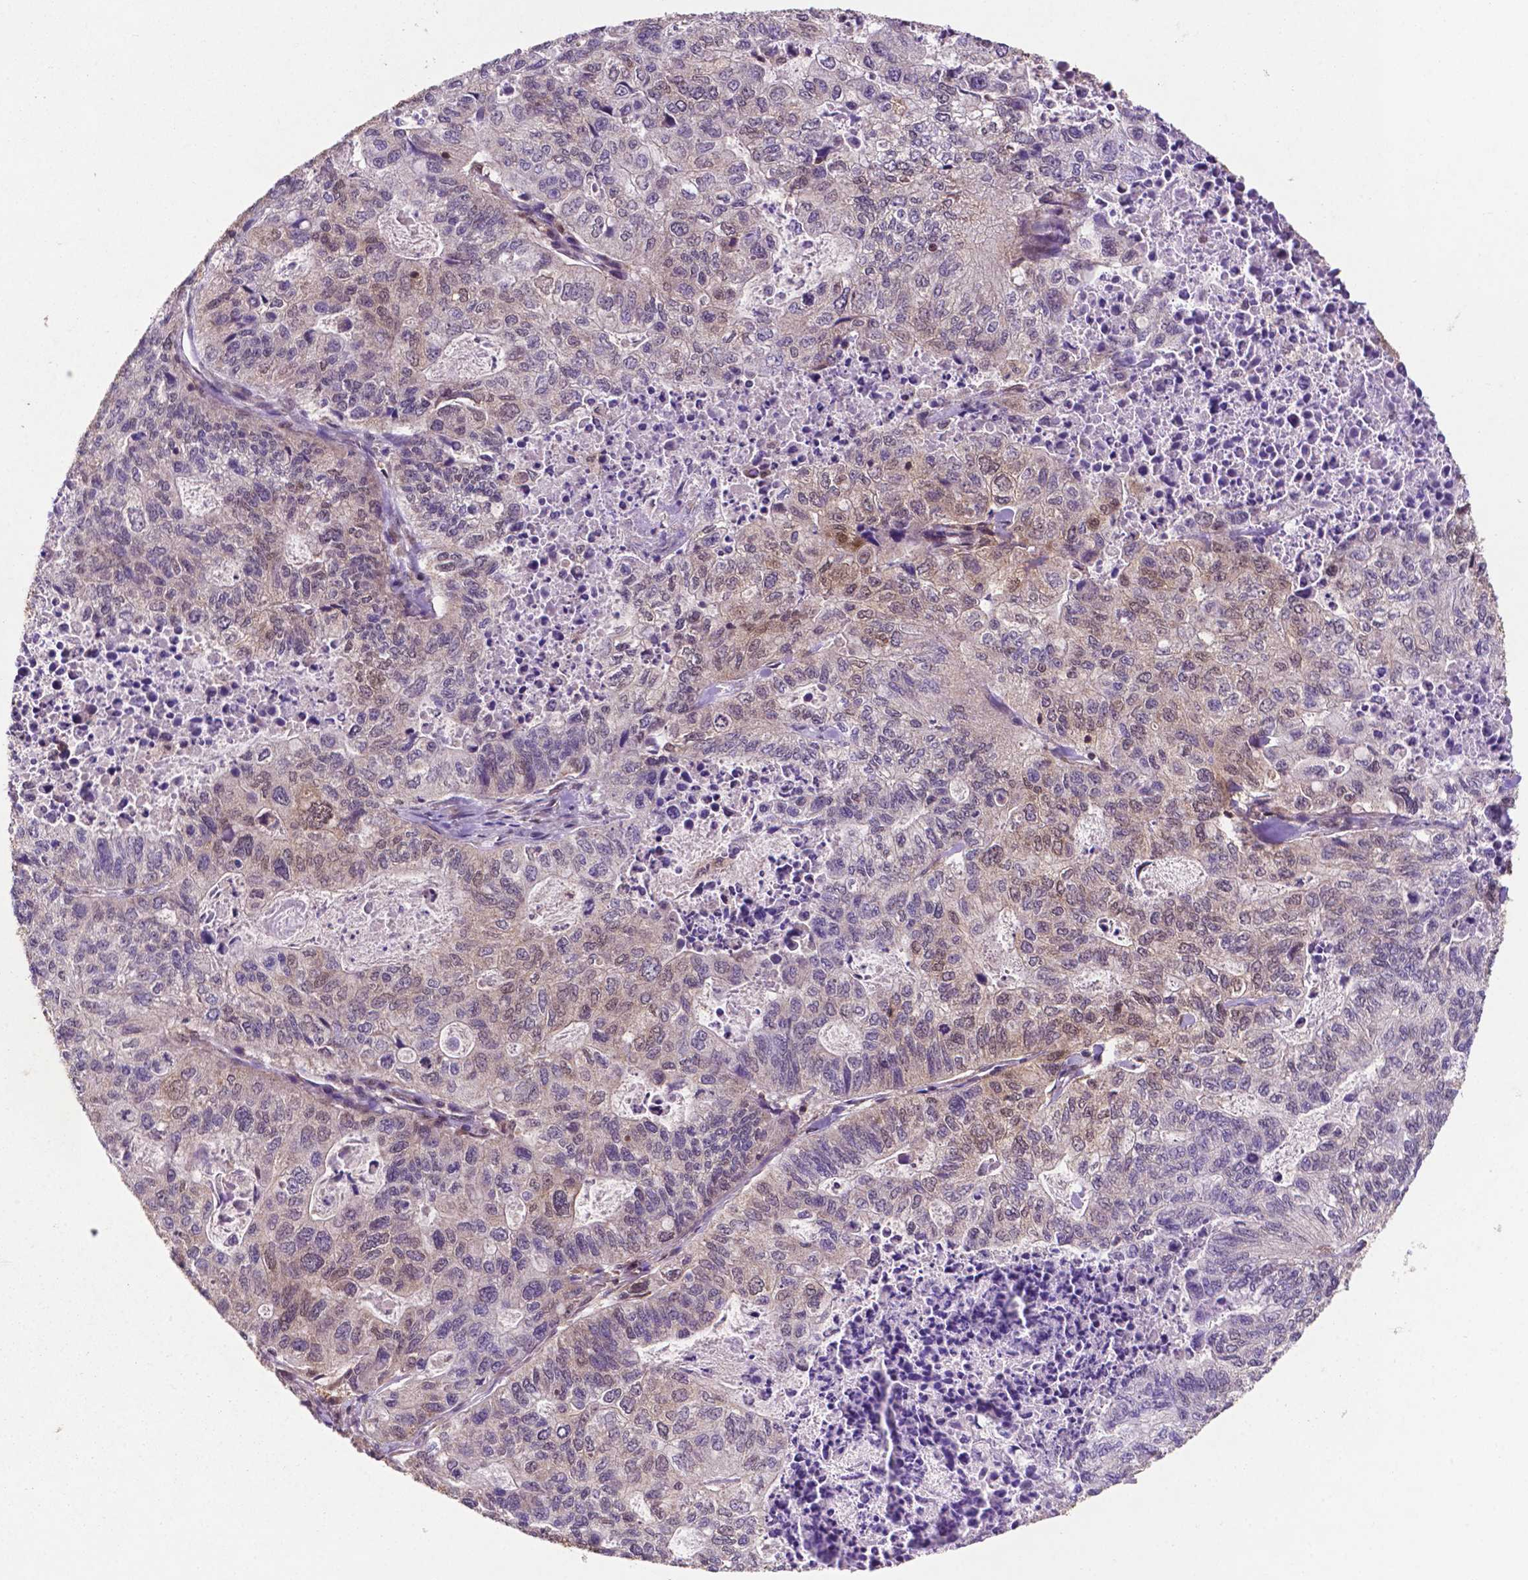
{"staining": {"intensity": "strong", "quantity": "25%-75%", "location": "cytoplasmic/membranous,nuclear"}, "tissue": "stomach cancer", "cell_type": "Tumor cells", "image_type": "cancer", "snomed": [{"axis": "morphology", "description": "Adenocarcinoma, NOS"}, {"axis": "topography", "description": "Stomach, upper"}], "caption": "Stomach adenocarcinoma stained with a protein marker exhibits strong staining in tumor cells.", "gene": "UBE2L6", "patient": {"sex": "female", "age": 67}}